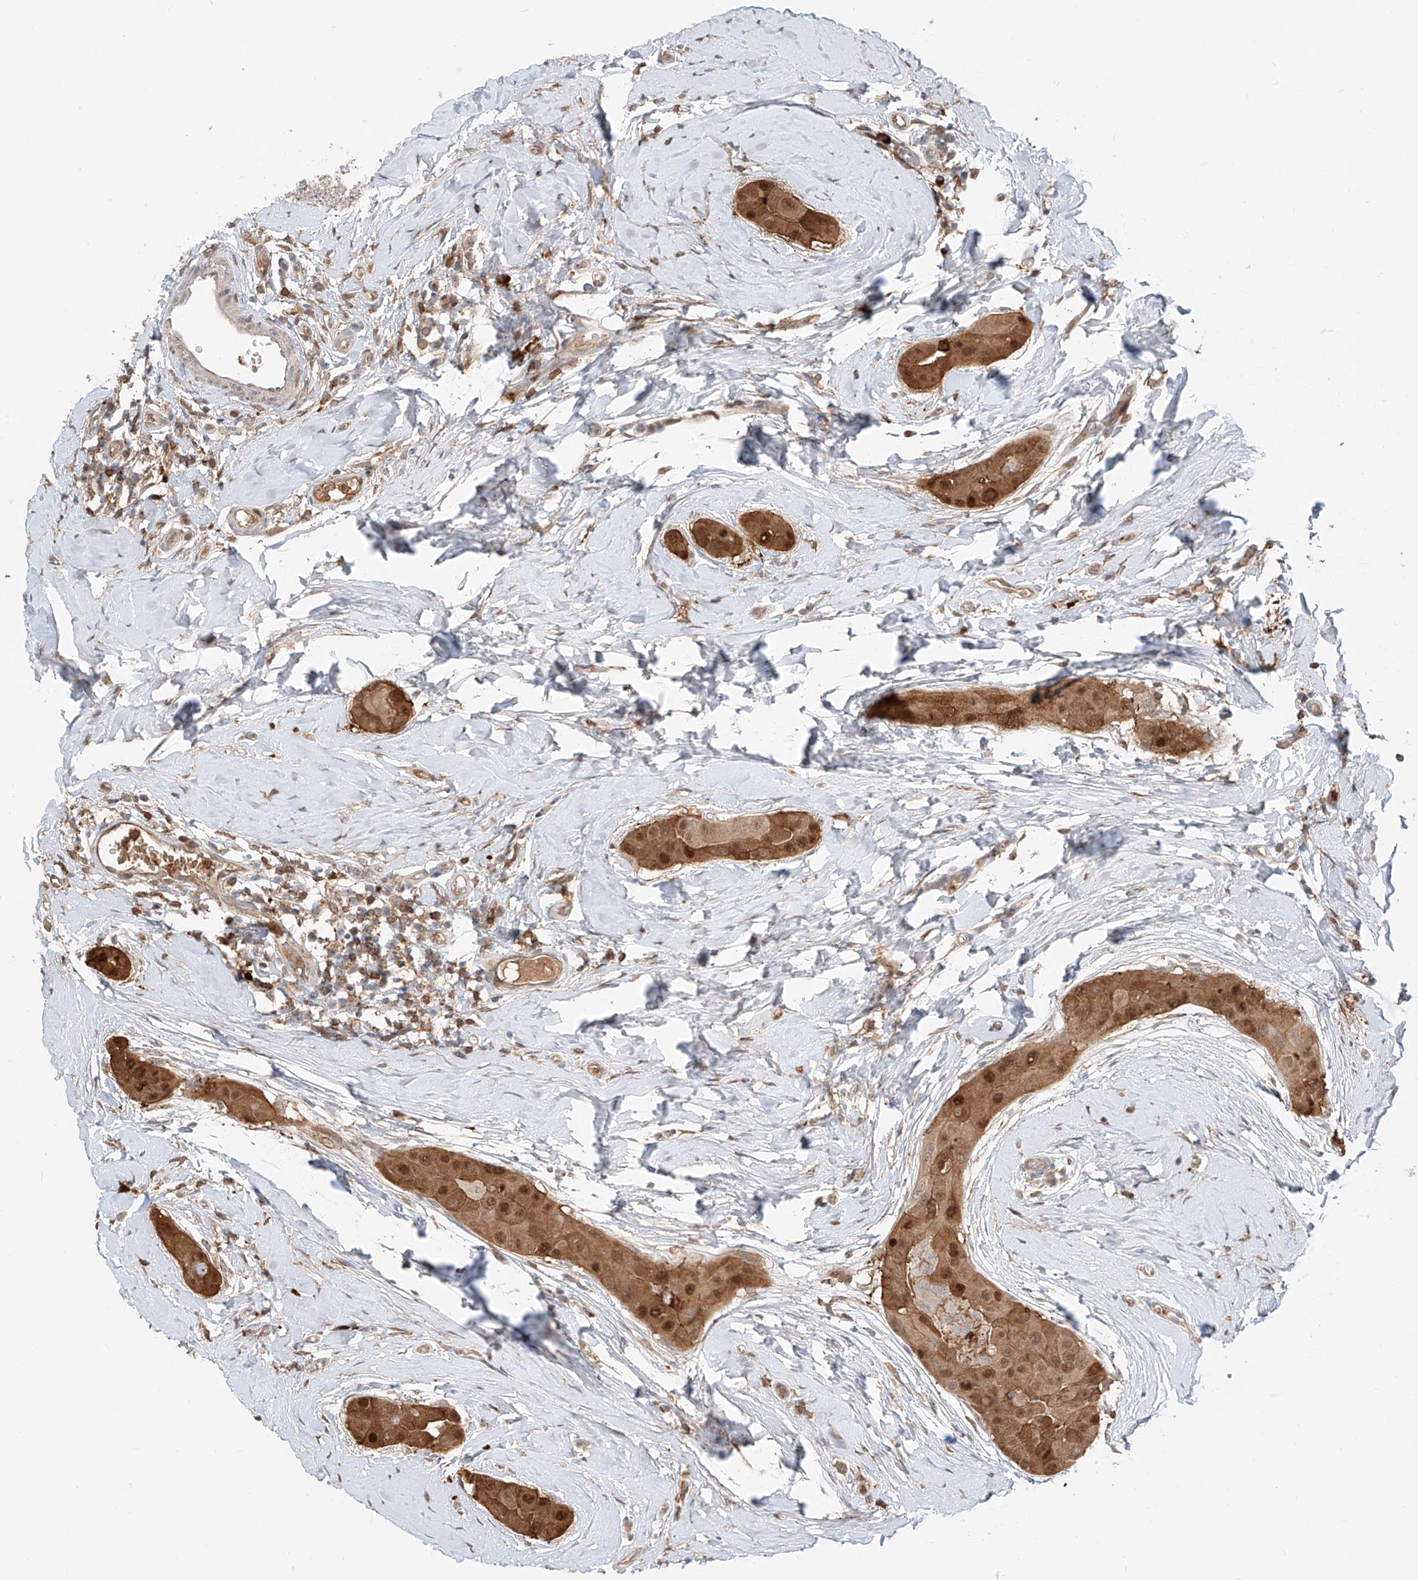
{"staining": {"intensity": "moderate", "quantity": ">75%", "location": "cytoplasmic/membranous,nuclear"}, "tissue": "thyroid cancer", "cell_type": "Tumor cells", "image_type": "cancer", "snomed": [{"axis": "morphology", "description": "Papillary adenocarcinoma, NOS"}, {"axis": "topography", "description": "Thyroid gland"}], "caption": "Immunohistochemistry (IHC) of human papillary adenocarcinoma (thyroid) displays medium levels of moderate cytoplasmic/membranous and nuclear staining in approximately >75% of tumor cells. (Brightfield microscopy of DAB IHC at high magnification).", "gene": "CEP162", "patient": {"sex": "male", "age": 33}}